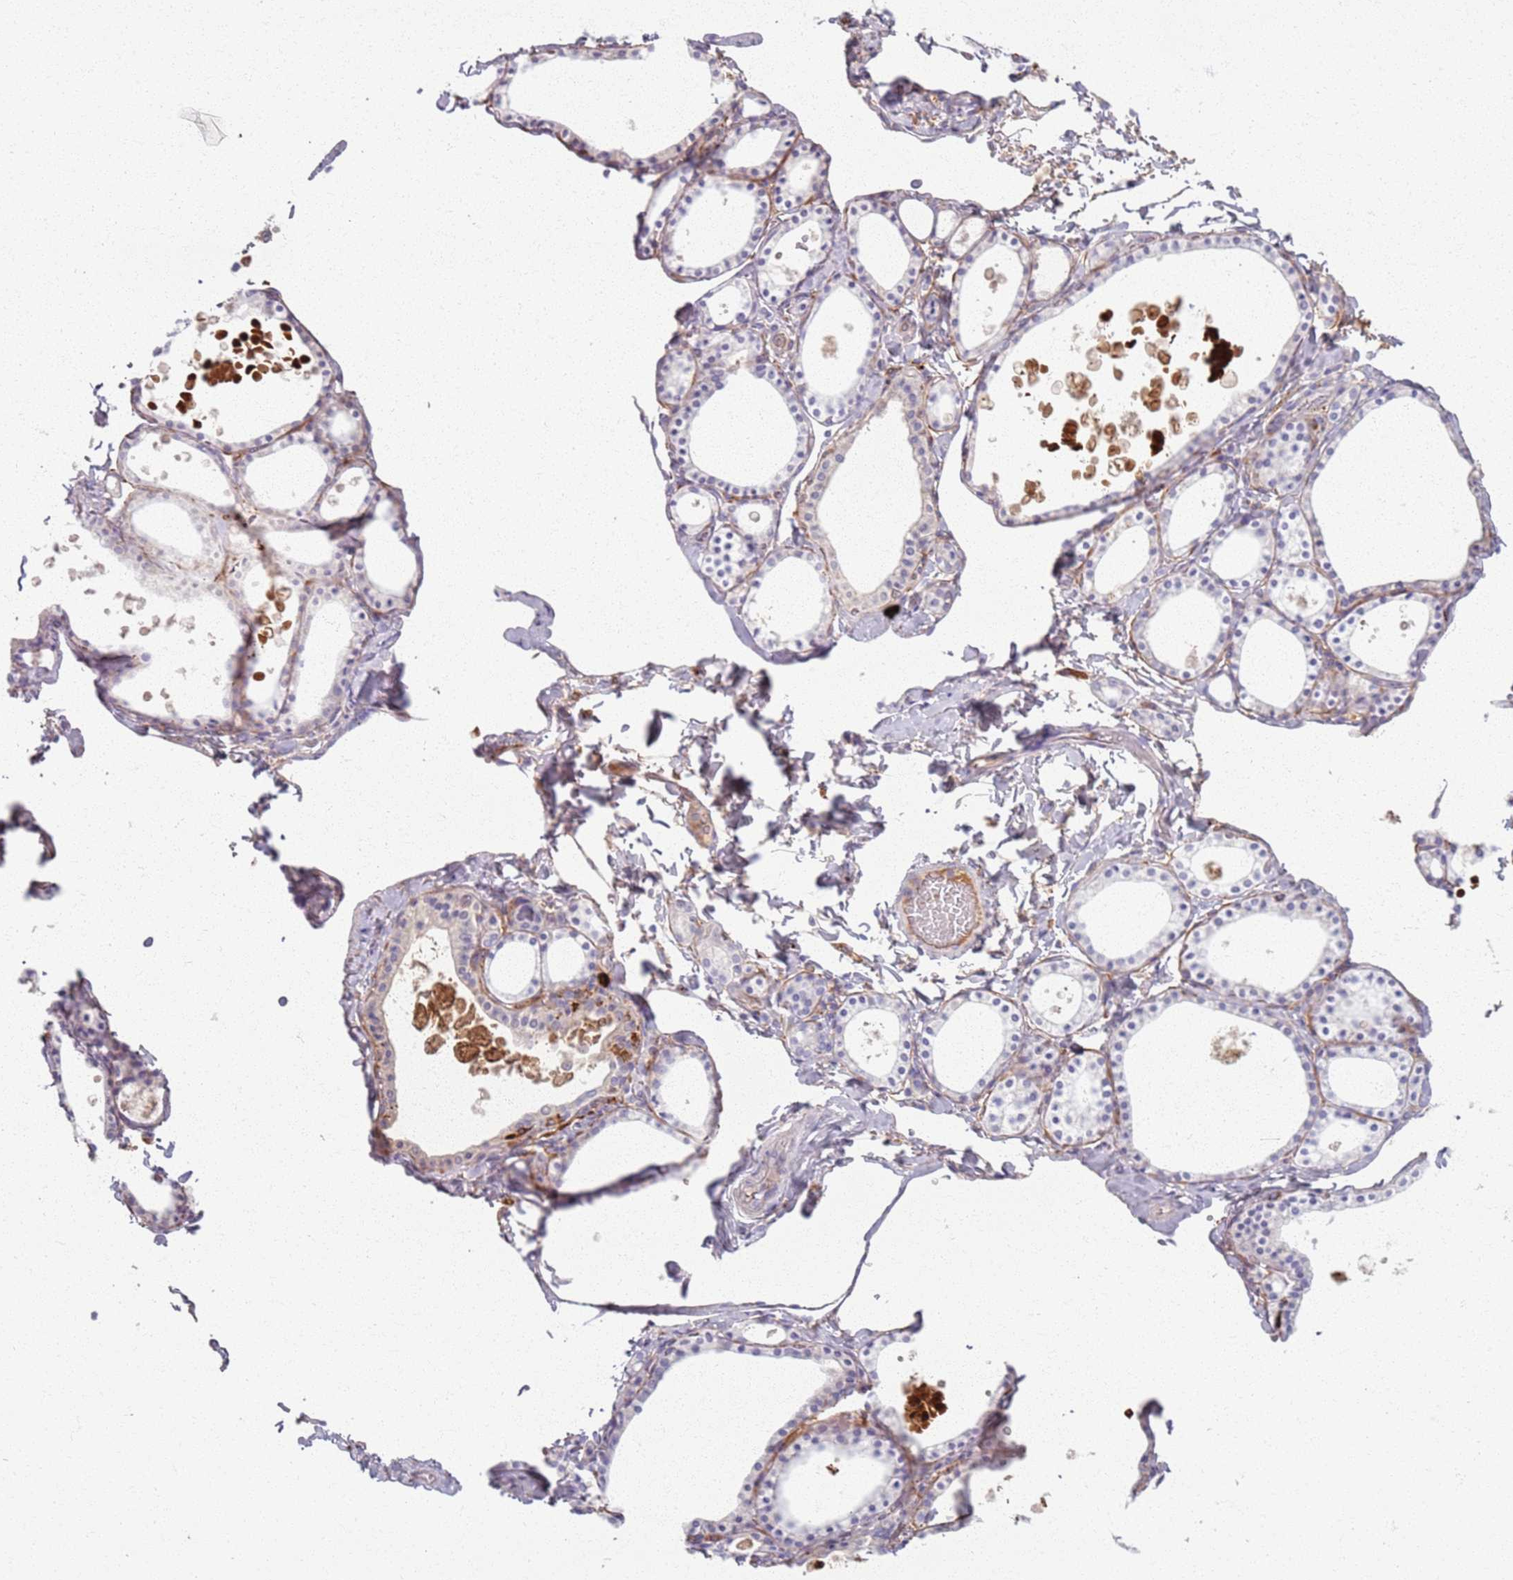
{"staining": {"intensity": "negative", "quantity": "none", "location": "none"}, "tissue": "thyroid gland", "cell_type": "Glandular cells", "image_type": "normal", "snomed": [{"axis": "morphology", "description": "Normal tissue, NOS"}, {"axis": "topography", "description": "Thyroid gland"}], "caption": "Immunohistochemistry histopathology image of normal thyroid gland: human thyroid gland stained with DAB (3,3'-diaminobenzidine) demonstrates no significant protein expression in glandular cells.", "gene": "COLGALT1", "patient": {"sex": "male", "age": 56}}